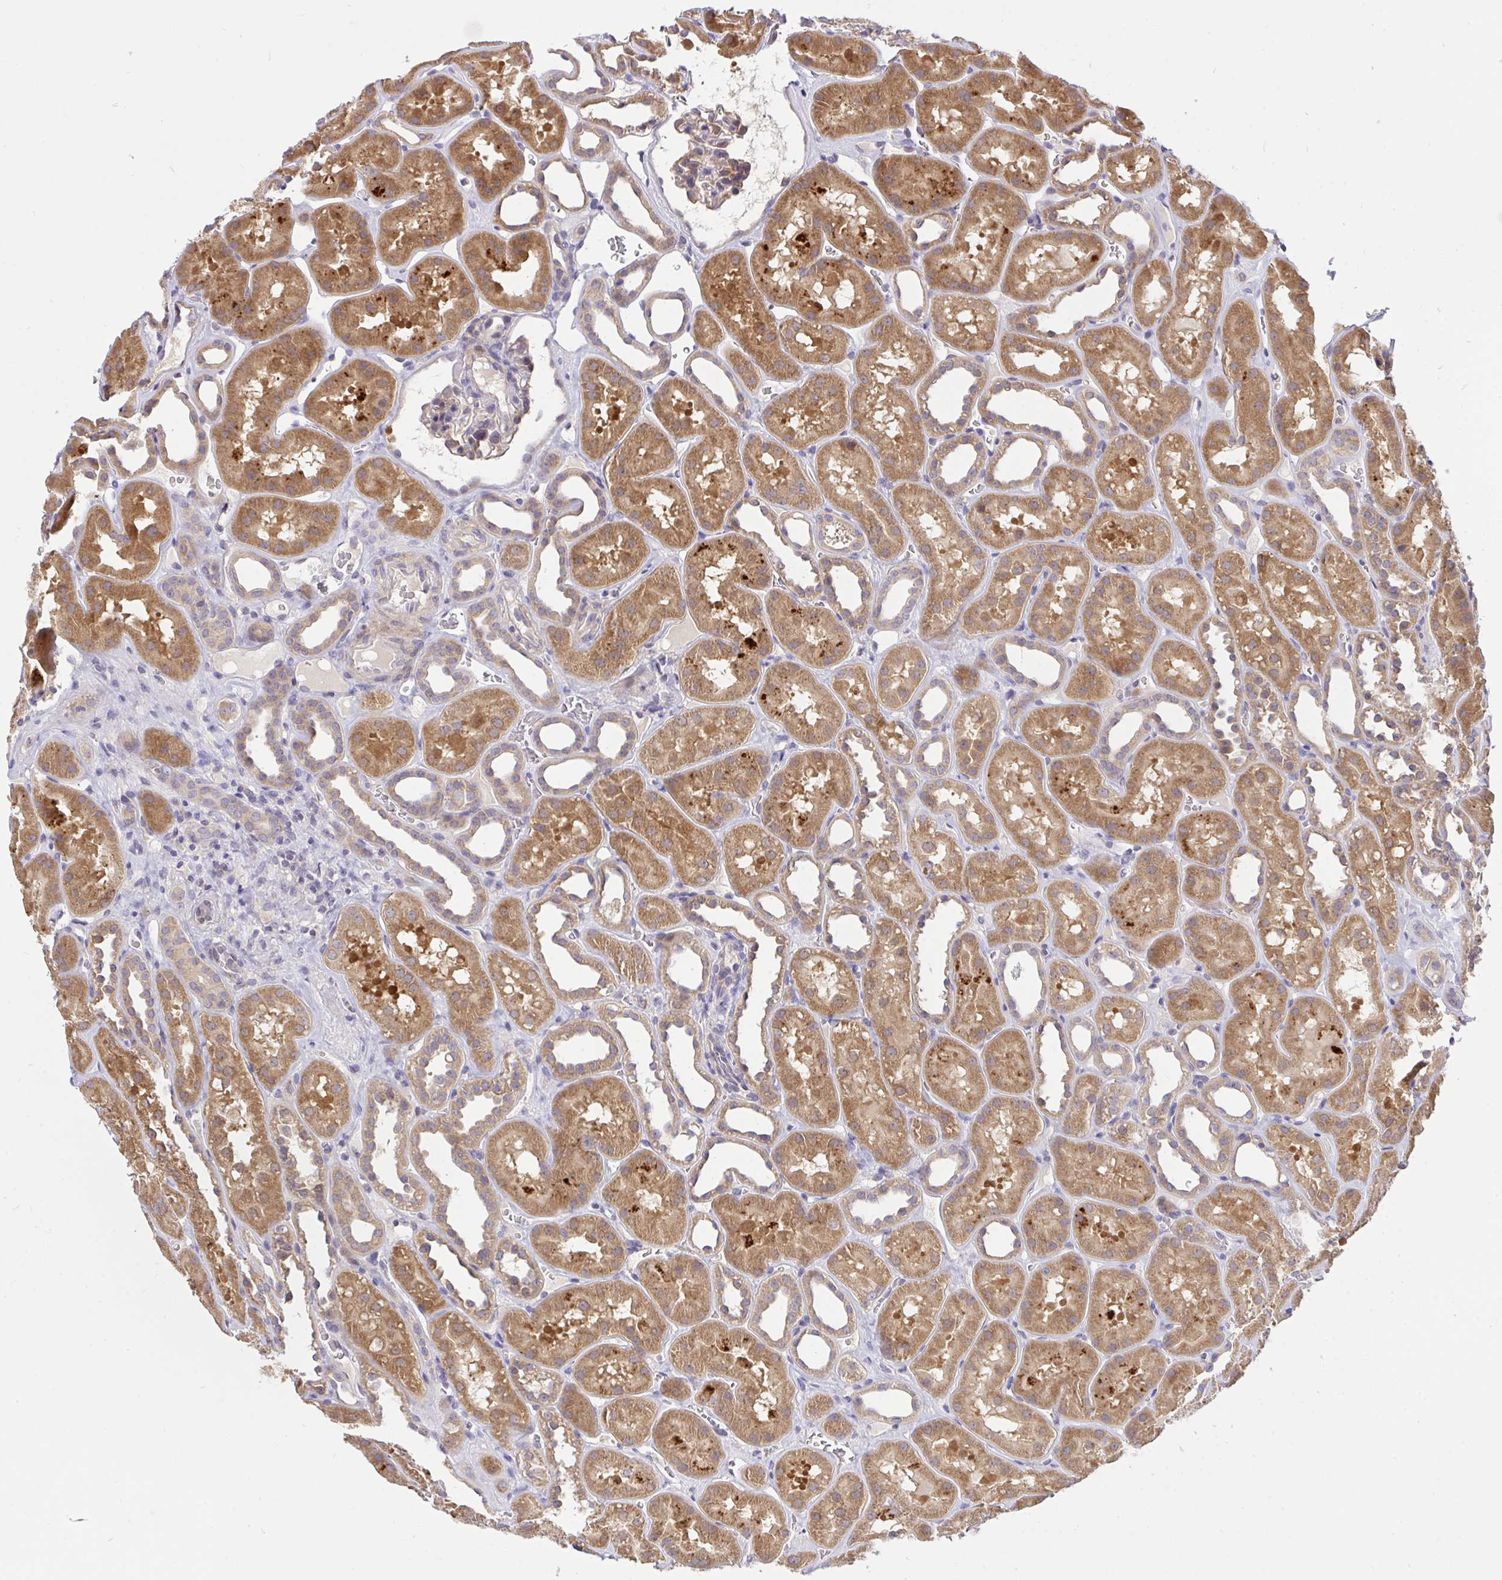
{"staining": {"intensity": "weak", "quantity": "<25%", "location": "cytoplasmic/membranous"}, "tissue": "kidney", "cell_type": "Cells in glomeruli", "image_type": "normal", "snomed": [{"axis": "morphology", "description": "Normal tissue, NOS"}, {"axis": "topography", "description": "Kidney"}], "caption": "Immunohistochemistry of benign kidney demonstrates no expression in cells in glomeruli.", "gene": "C19orf54", "patient": {"sex": "female", "age": 41}}